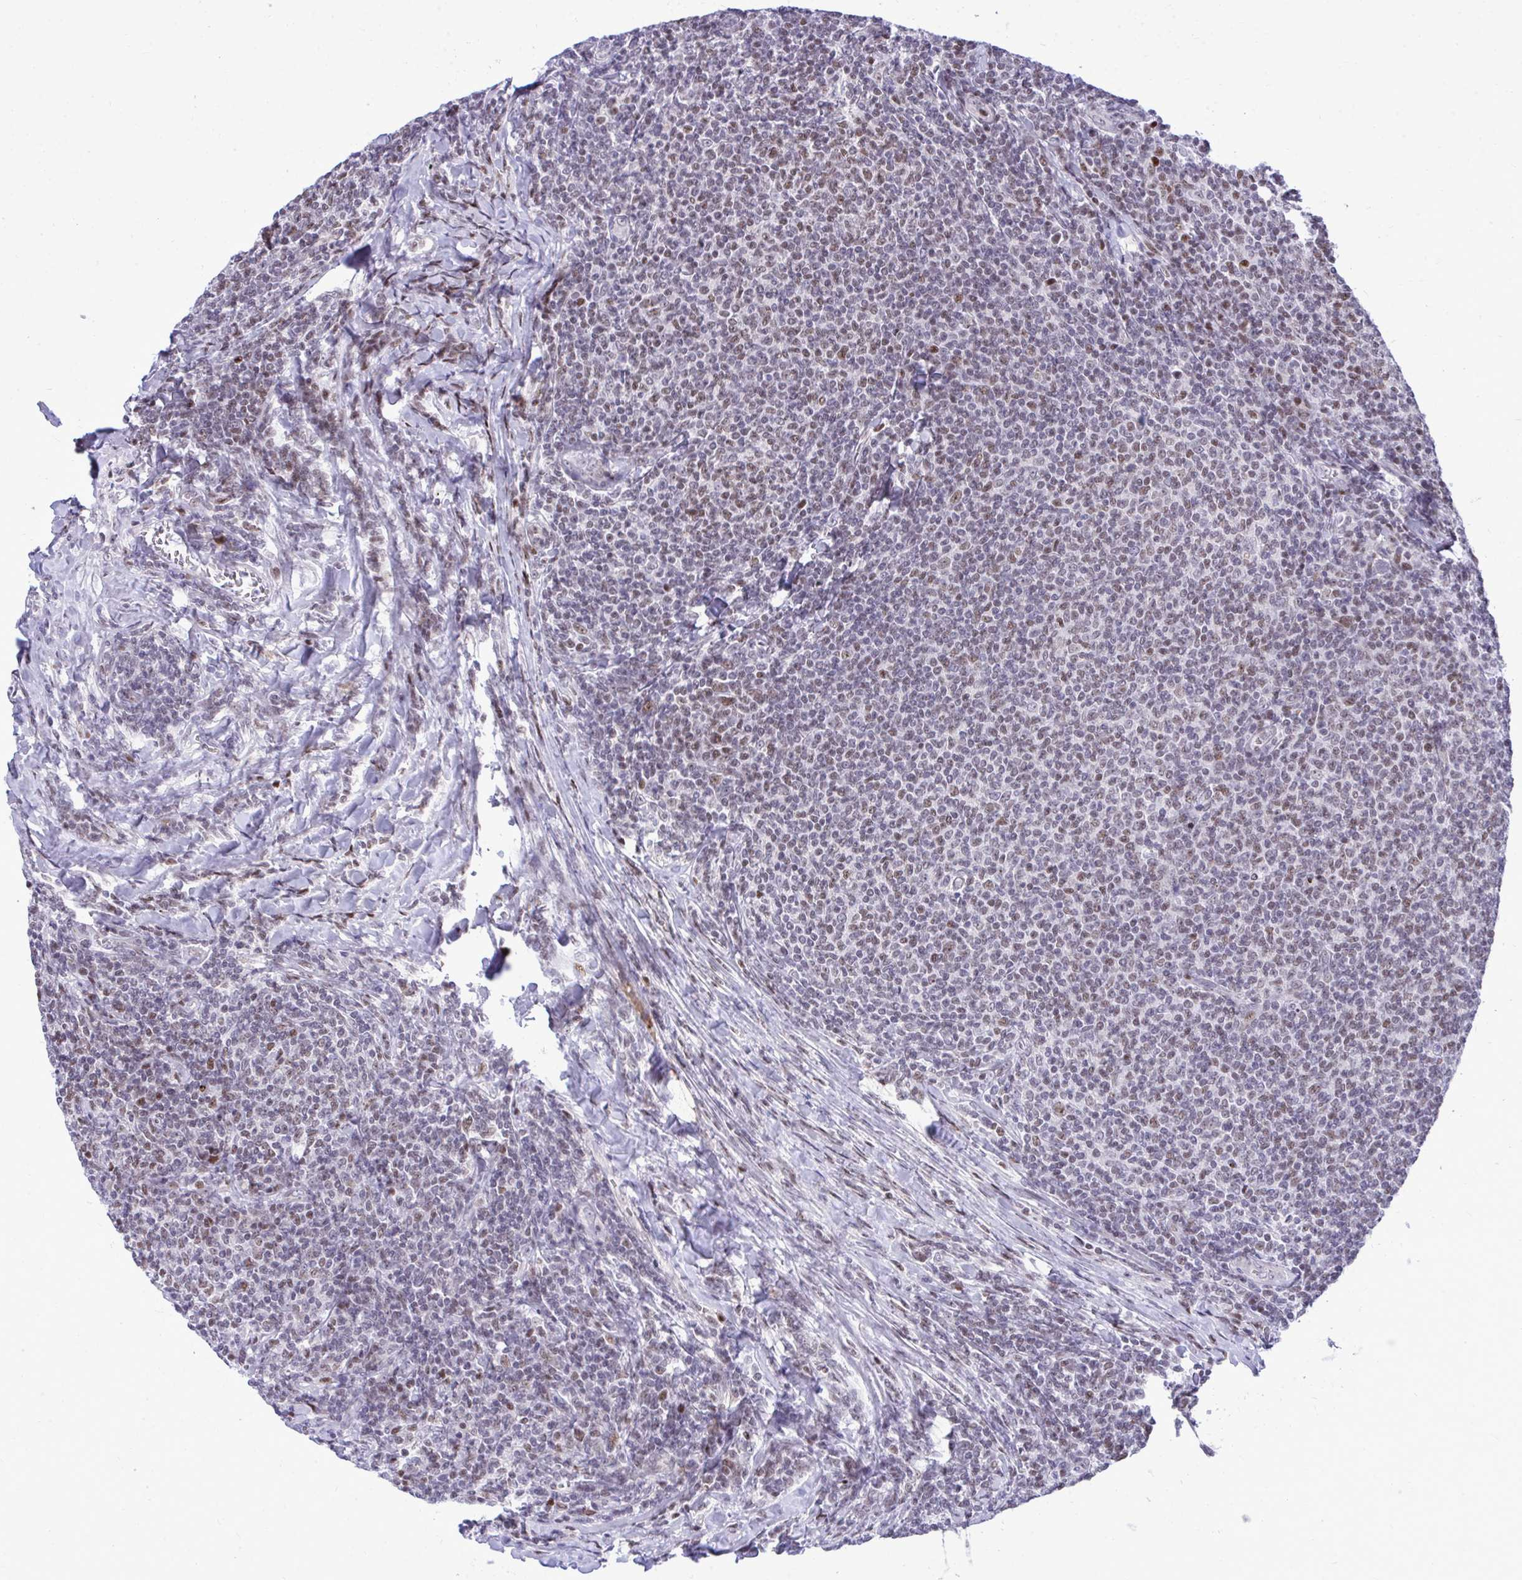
{"staining": {"intensity": "weak", "quantity": "25%-75%", "location": "nuclear"}, "tissue": "lymphoma", "cell_type": "Tumor cells", "image_type": "cancer", "snomed": [{"axis": "morphology", "description": "Malignant lymphoma, non-Hodgkin's type, Low grade"}, {"axis": "topography", "description": "Lymph node"}], "caption": "Immunohistochemistry photomicrograph of human malignant lymphoma, non-Hodgkin's type (low-grade) stained for a protein (brown), which exhibits low levels of weak nuclear staining in approximately 25%-75% of tumor cells.", "gene": "C14orf39", "patient": {"sex": "male", "age": 52}}